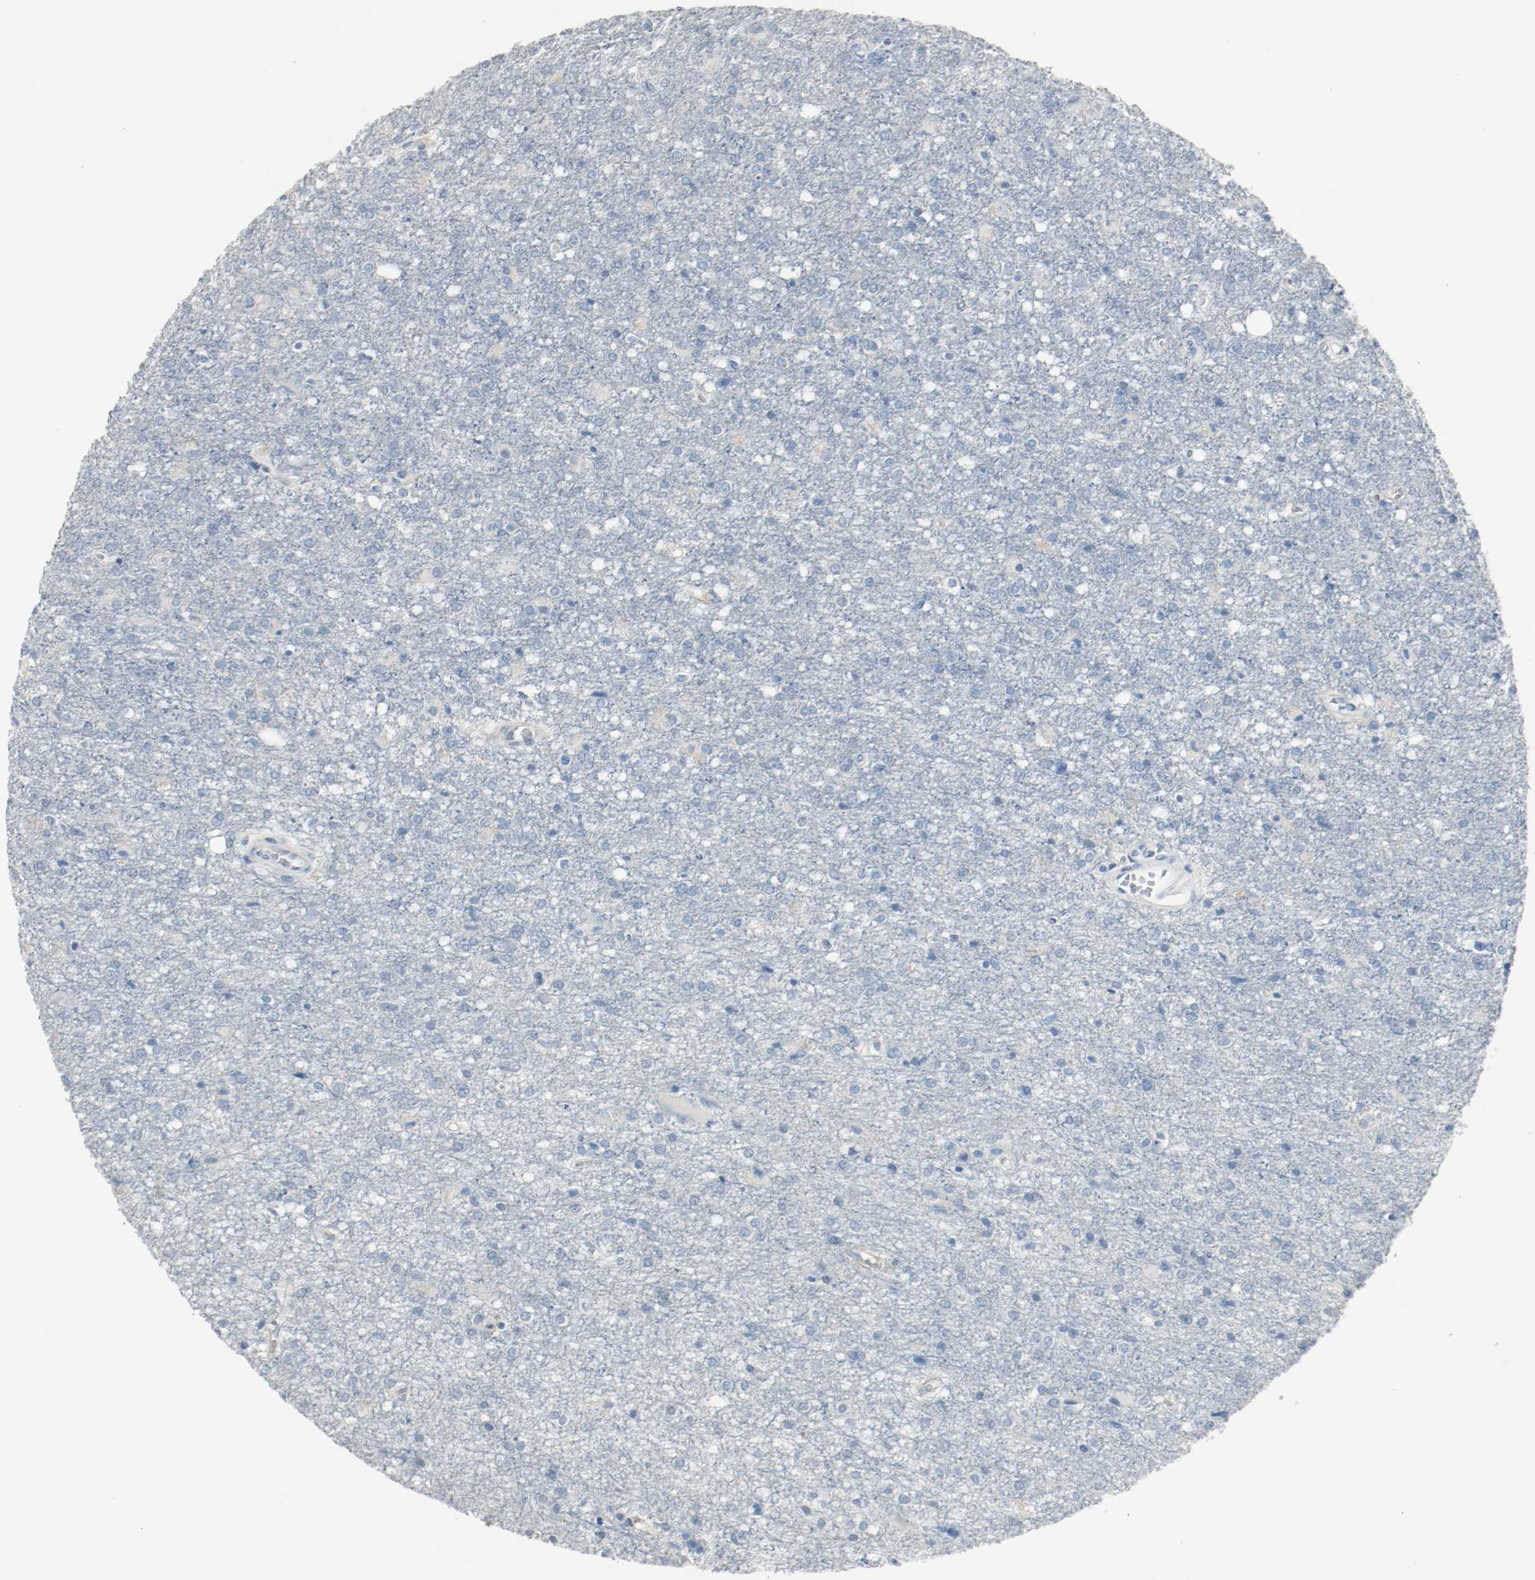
{"staining": {"intensity": "negative", "quantity": "none", "location": "none"}, "tissue": "glioma", "cell_type": "Tumor cells", "image_type": "cancer", "snomed": [{"axis": "morphology", "description": "Glioma, malignant, High grade"}, {"axis": "topography", "description": "Cerebral cortex"}], "caption": "Malignant high-grade glioma was stained to show a protein in brown. There is no significant expression in tumor cells.", "gene": "LAMB1", "patient": {"sex": "male", "age": 76}}